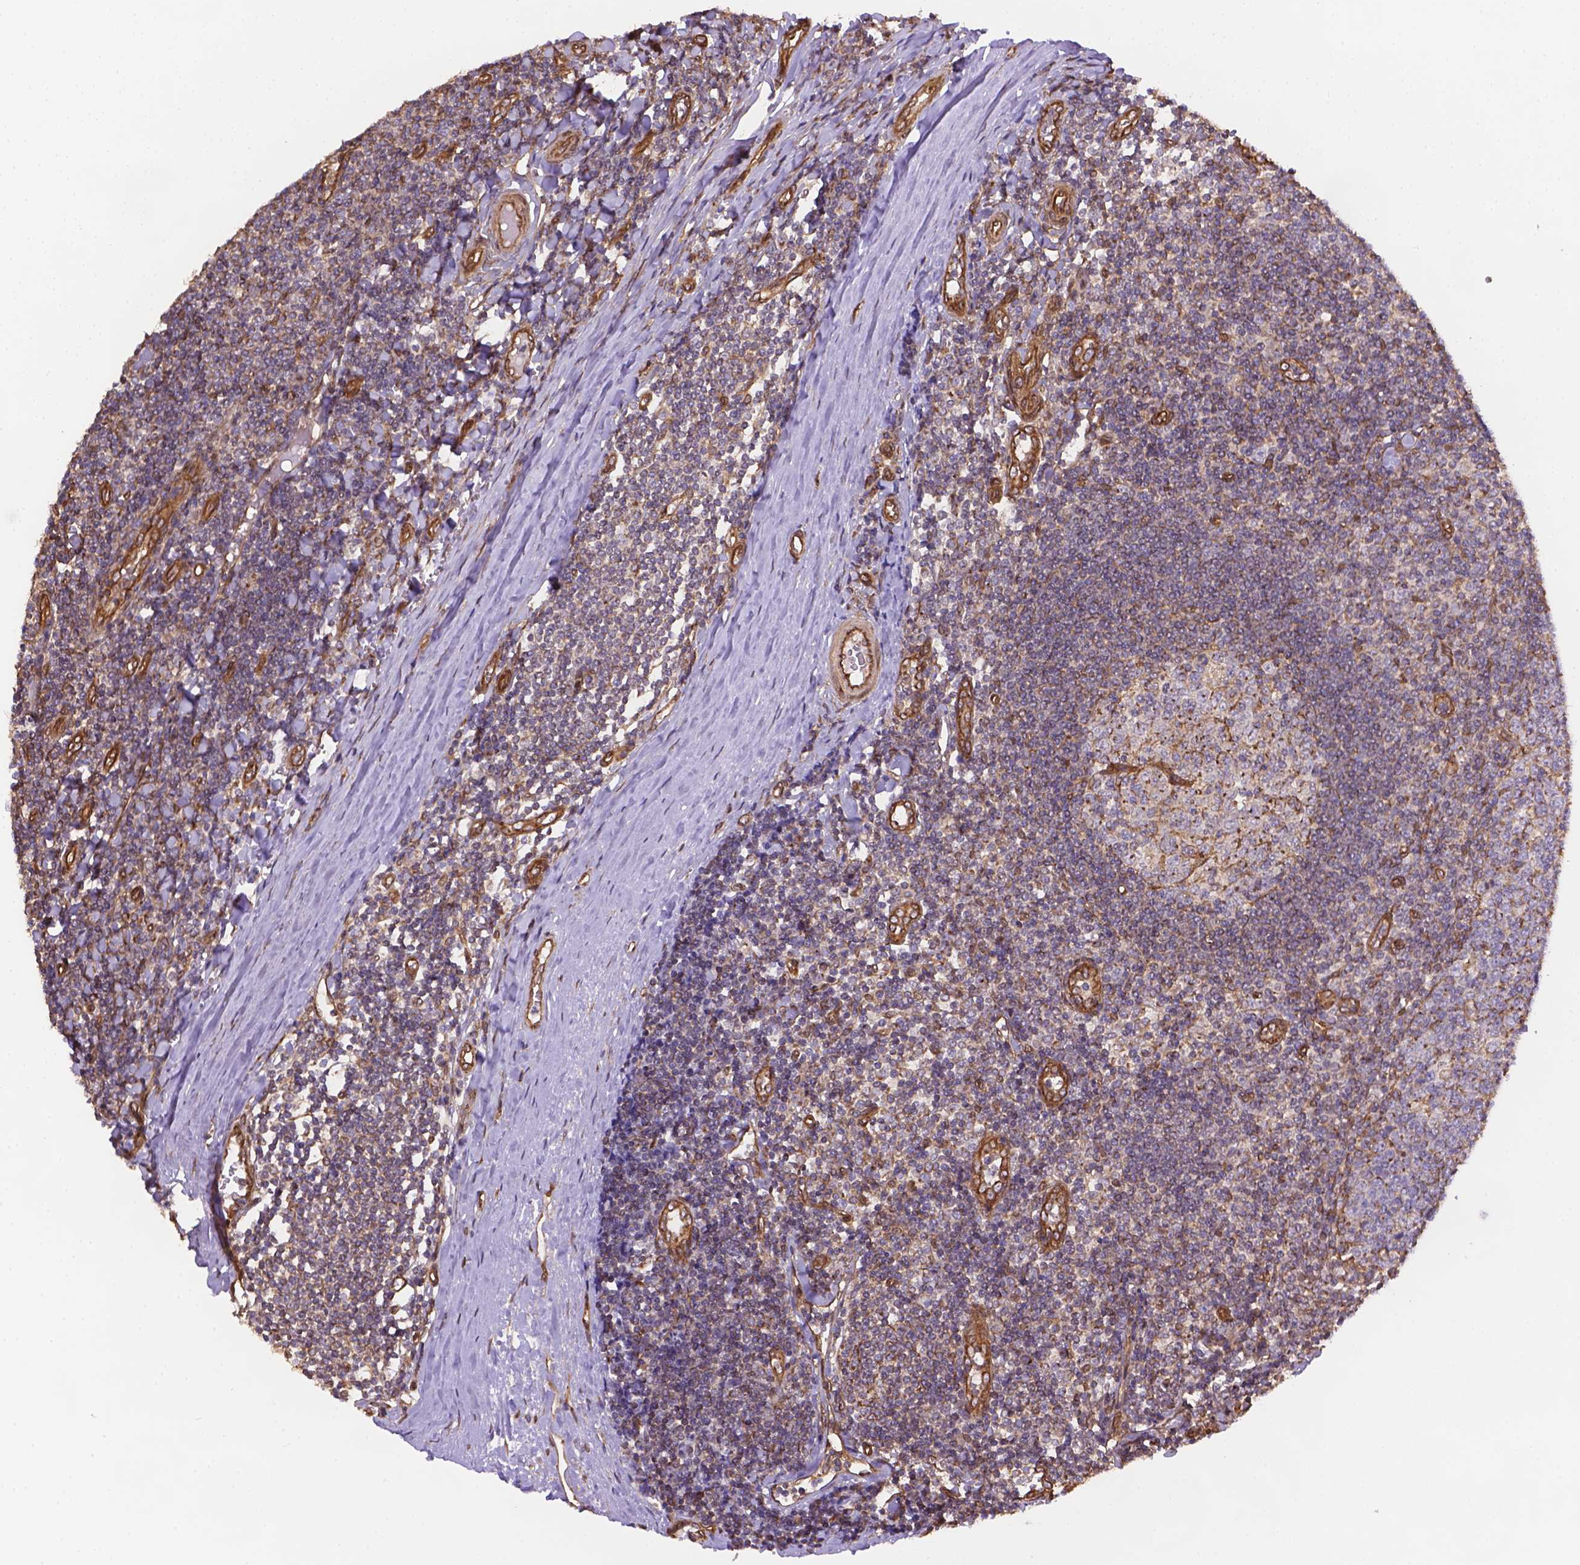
{"staining": {"intensity": "weak", "quantity": "<25%", "location": "cytoplasmic/membranous"}, "tissue": "tonsil", "cell_type": "Germinal center cells", "image_type": "normal", "snomed": [{"axis": "morphology", "description": "Normal tissue, NOS"}, {"axis": "topography", "description": "Tonsil"}], "caption": "Protein analysis of unremarkable tonsil exhibits no significant expression in germinal center cells. (DAB (3,3'-diaminobenzidine) immunohistochemistry (IHC), high magnification).", "gene": "YAP1", "patient": {"sex": "female", "age": 12}}